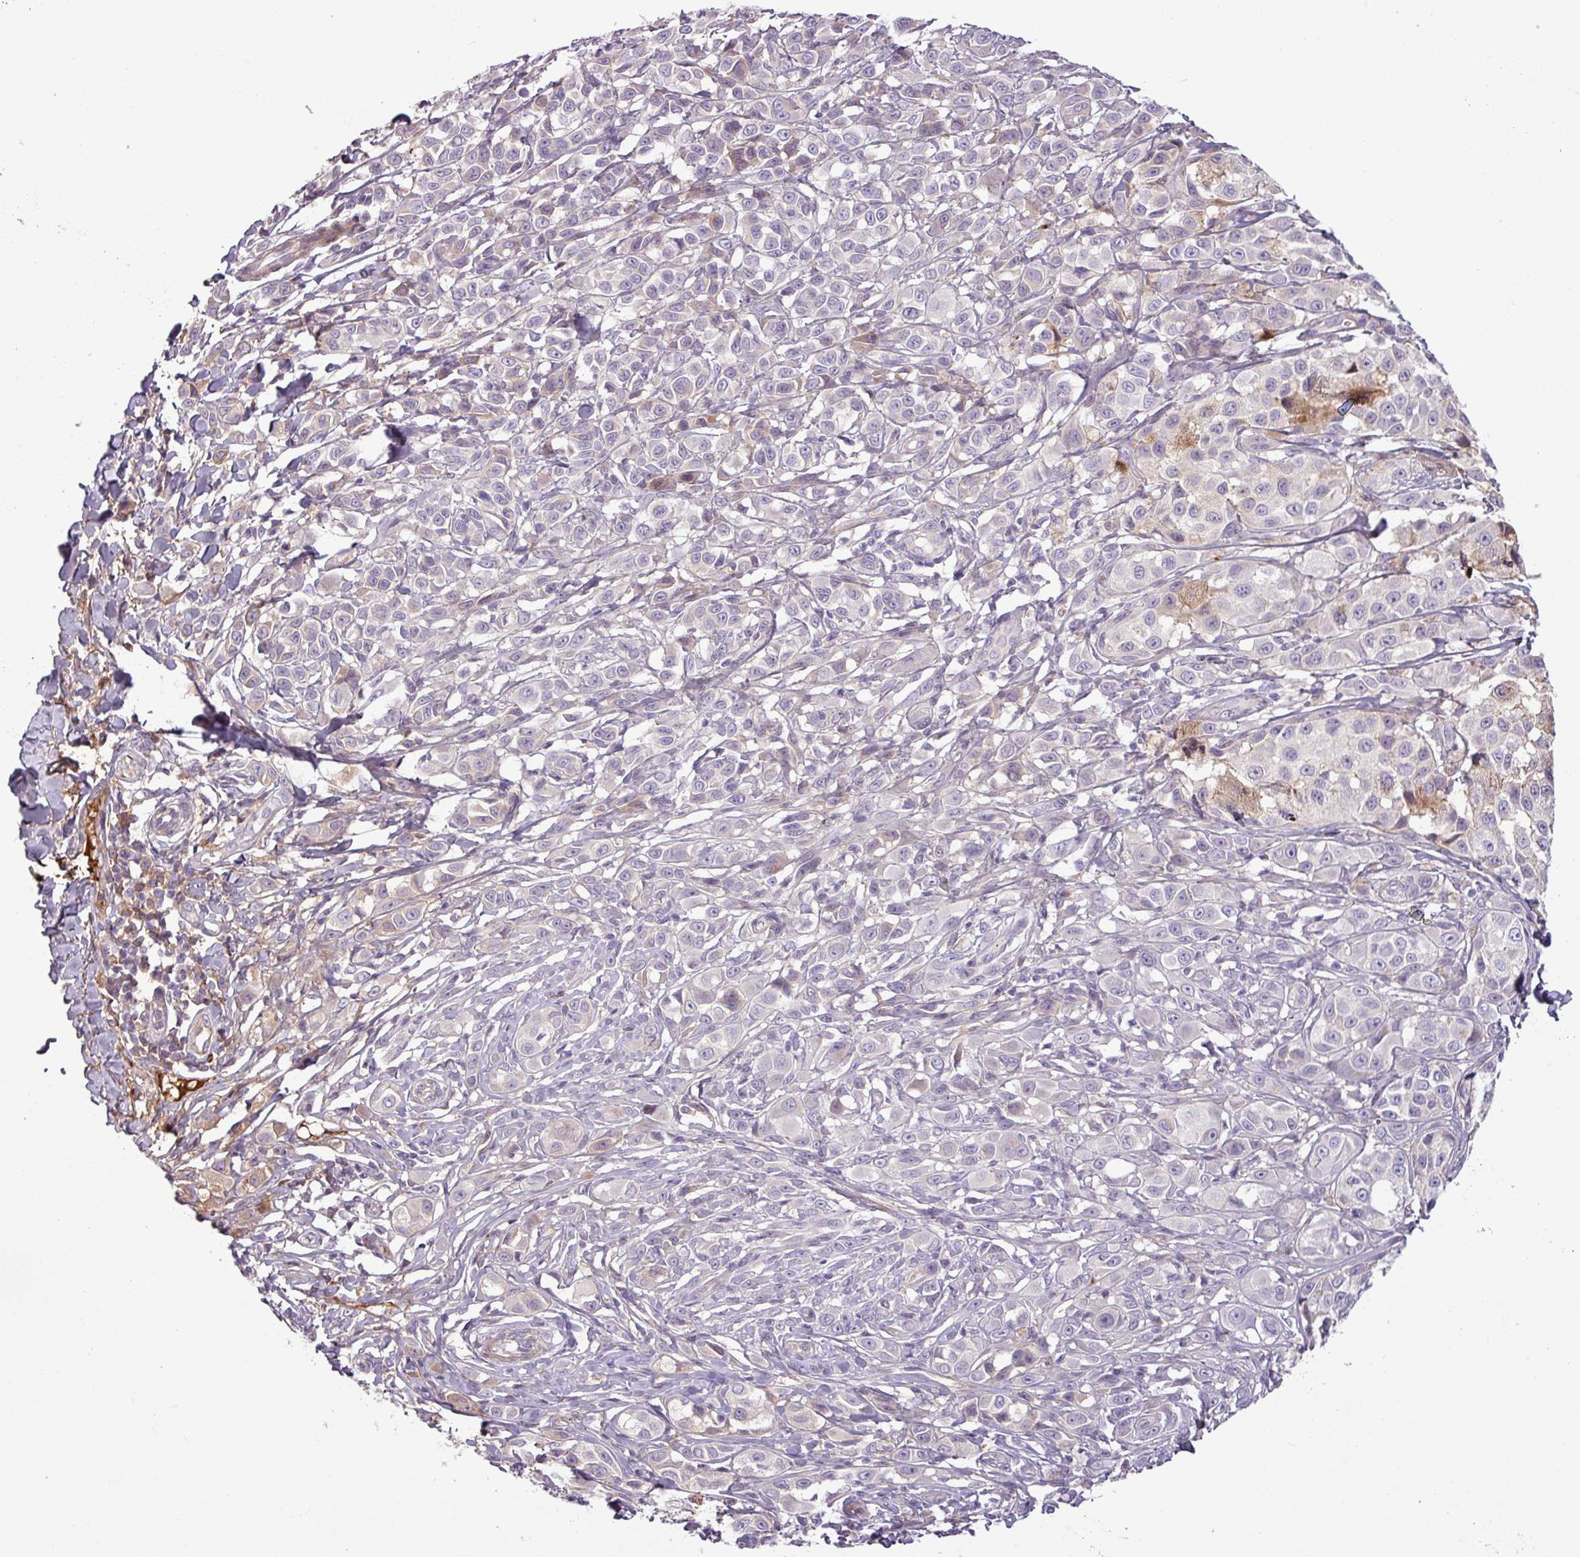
{"staining": {"intensity": "negative", "quantity": "none", "location": "none"}, "tissue": "melanoma", "cell_type": "Tumor cells", "image_type": "cancer", "snomed": [{"axis": "morphology", "description": "Malignant melanoma, NOS"}, {"axis": "topography", "description": "Skin"}], "caption": "Immunohistochemistry (IHC) photomicrograph of neoplastic tissue: melanoma stained with DAB shows no significant protein expression in tumor cells.", "gene": "C4B", "patient": {"sex": "male", "age": 39}}